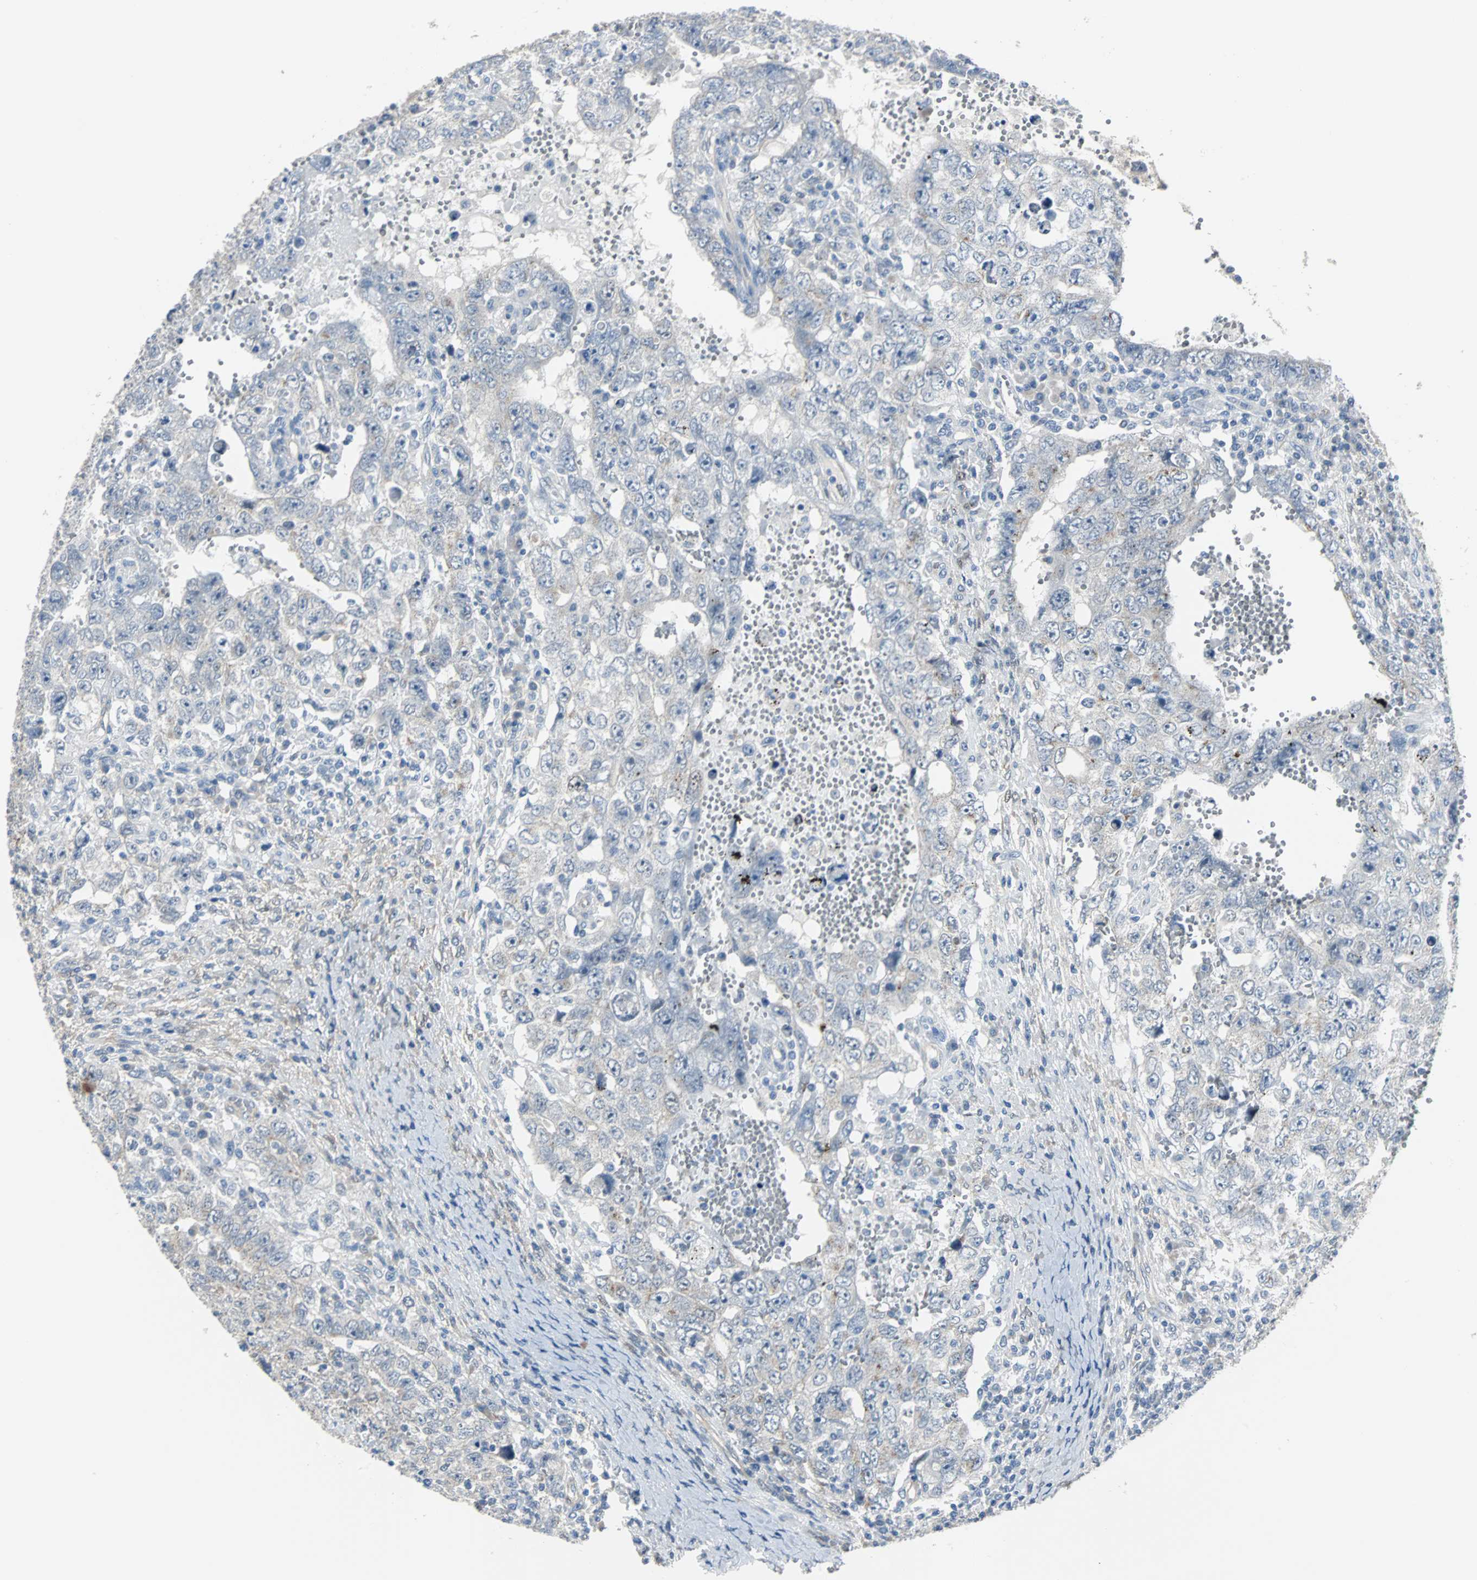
{"staining": {"intensity": "weak", "quantity": "<25%", "location": "cytoplasmic/membranous"}, "tissue": "testis cancer", "cell_type": "Tumor cells", "image_type": "cancer", "snomed": [{"axis": "morphology", "description": "Carcinoma, Embryonal, NOS"}, {"axis": "topography", "description": "Testis"}], "caption": "Tumor cells are negative for brown protein staining in testis cancer.", "gene": "FHL2", "patient": {"sex": "male", "age": 26}}